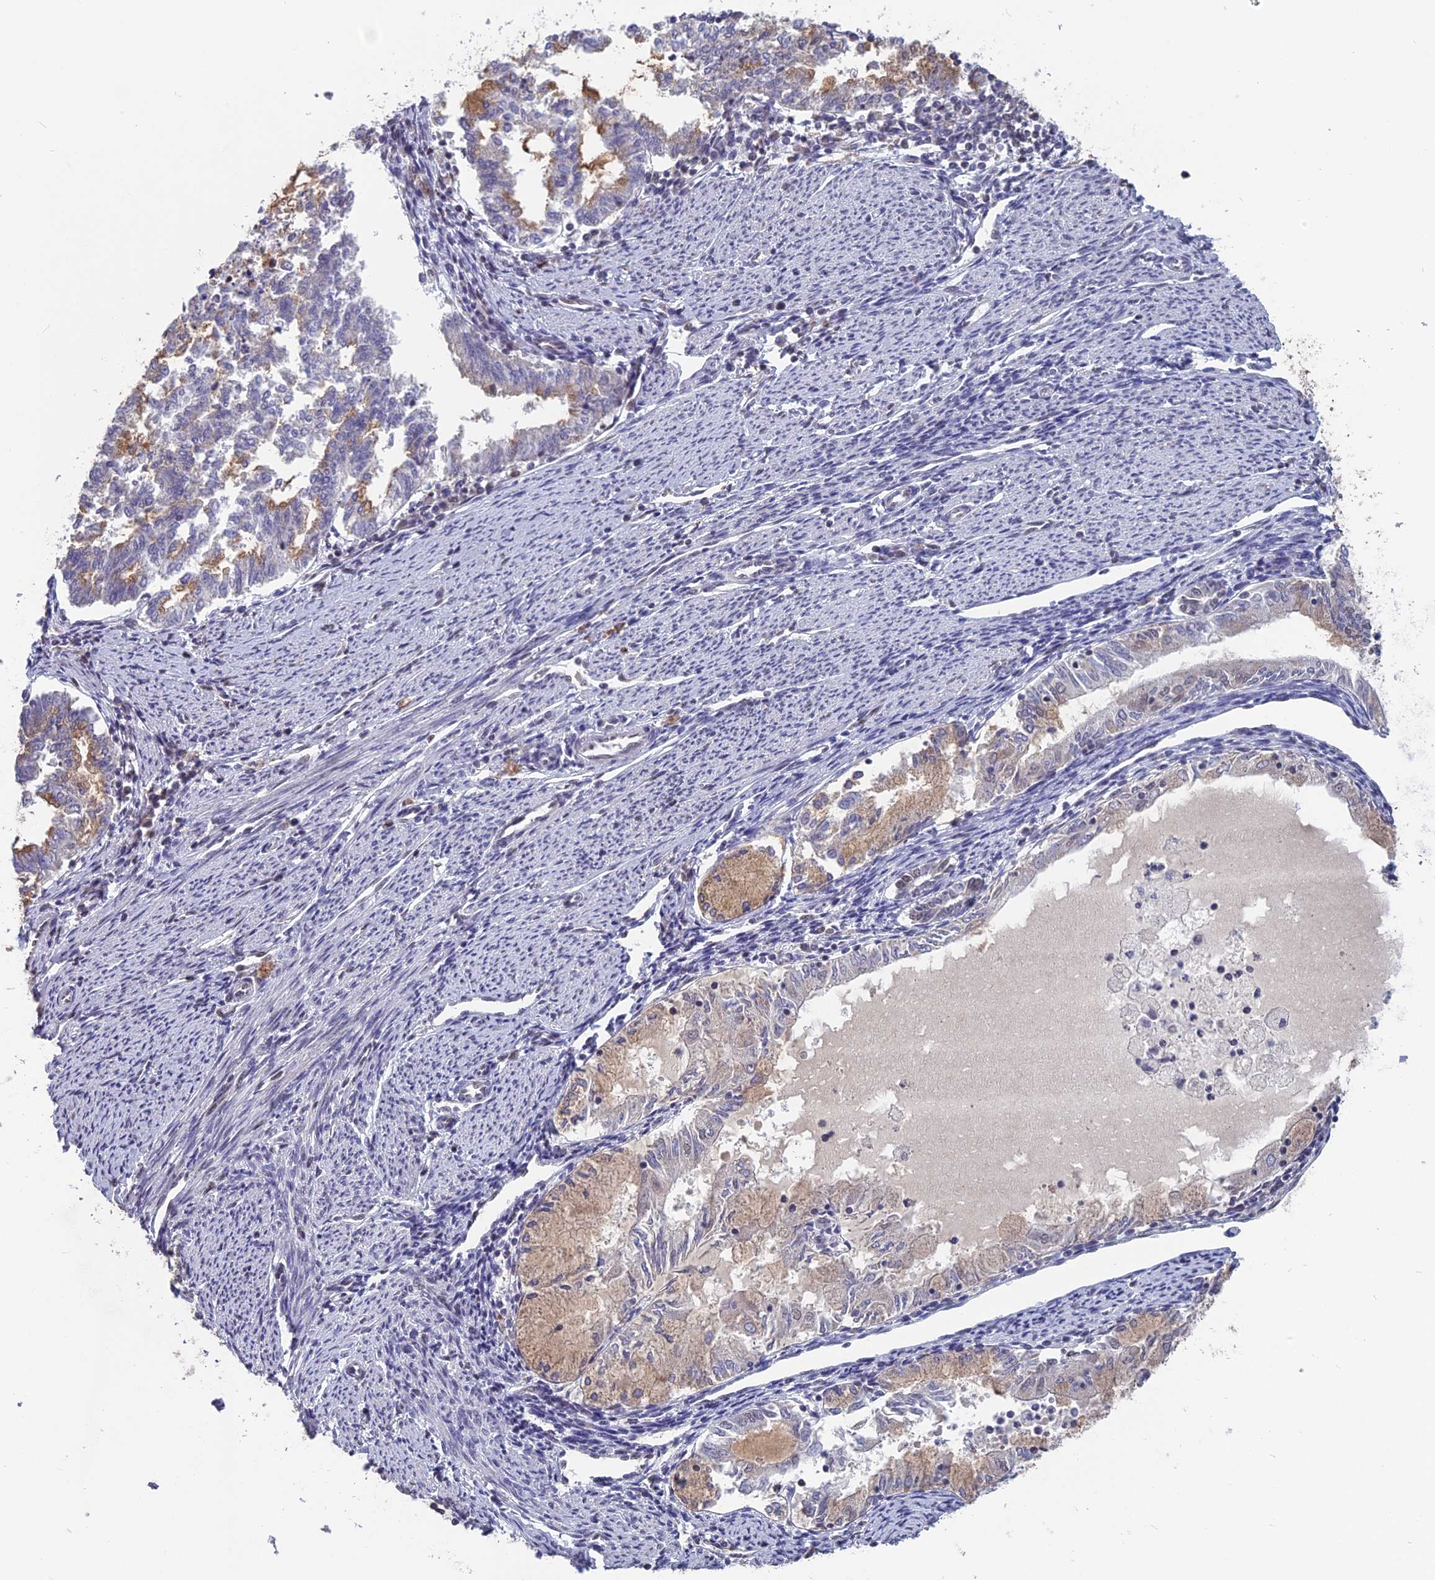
{"staining": {"intensity": "weak", "quantity": "<25%", "location": "cytoplasmic/membranous"}, "tissue": "endometrial cancer", "cell_type": "Tumor cells", "image_type": "cancer", "snomed": [{"axis": "morphology", "description": "Adenocarcinoma, NOS"}, {"axis": "topography", "description": "Endometrium"}], "caption": "Micrograph shows no significant protein positivity in tumor cells of endometrial cancer (adenocarcinoma).", "gene": "MT-CO3", "patient": {"sex": "female", "age": 79}}